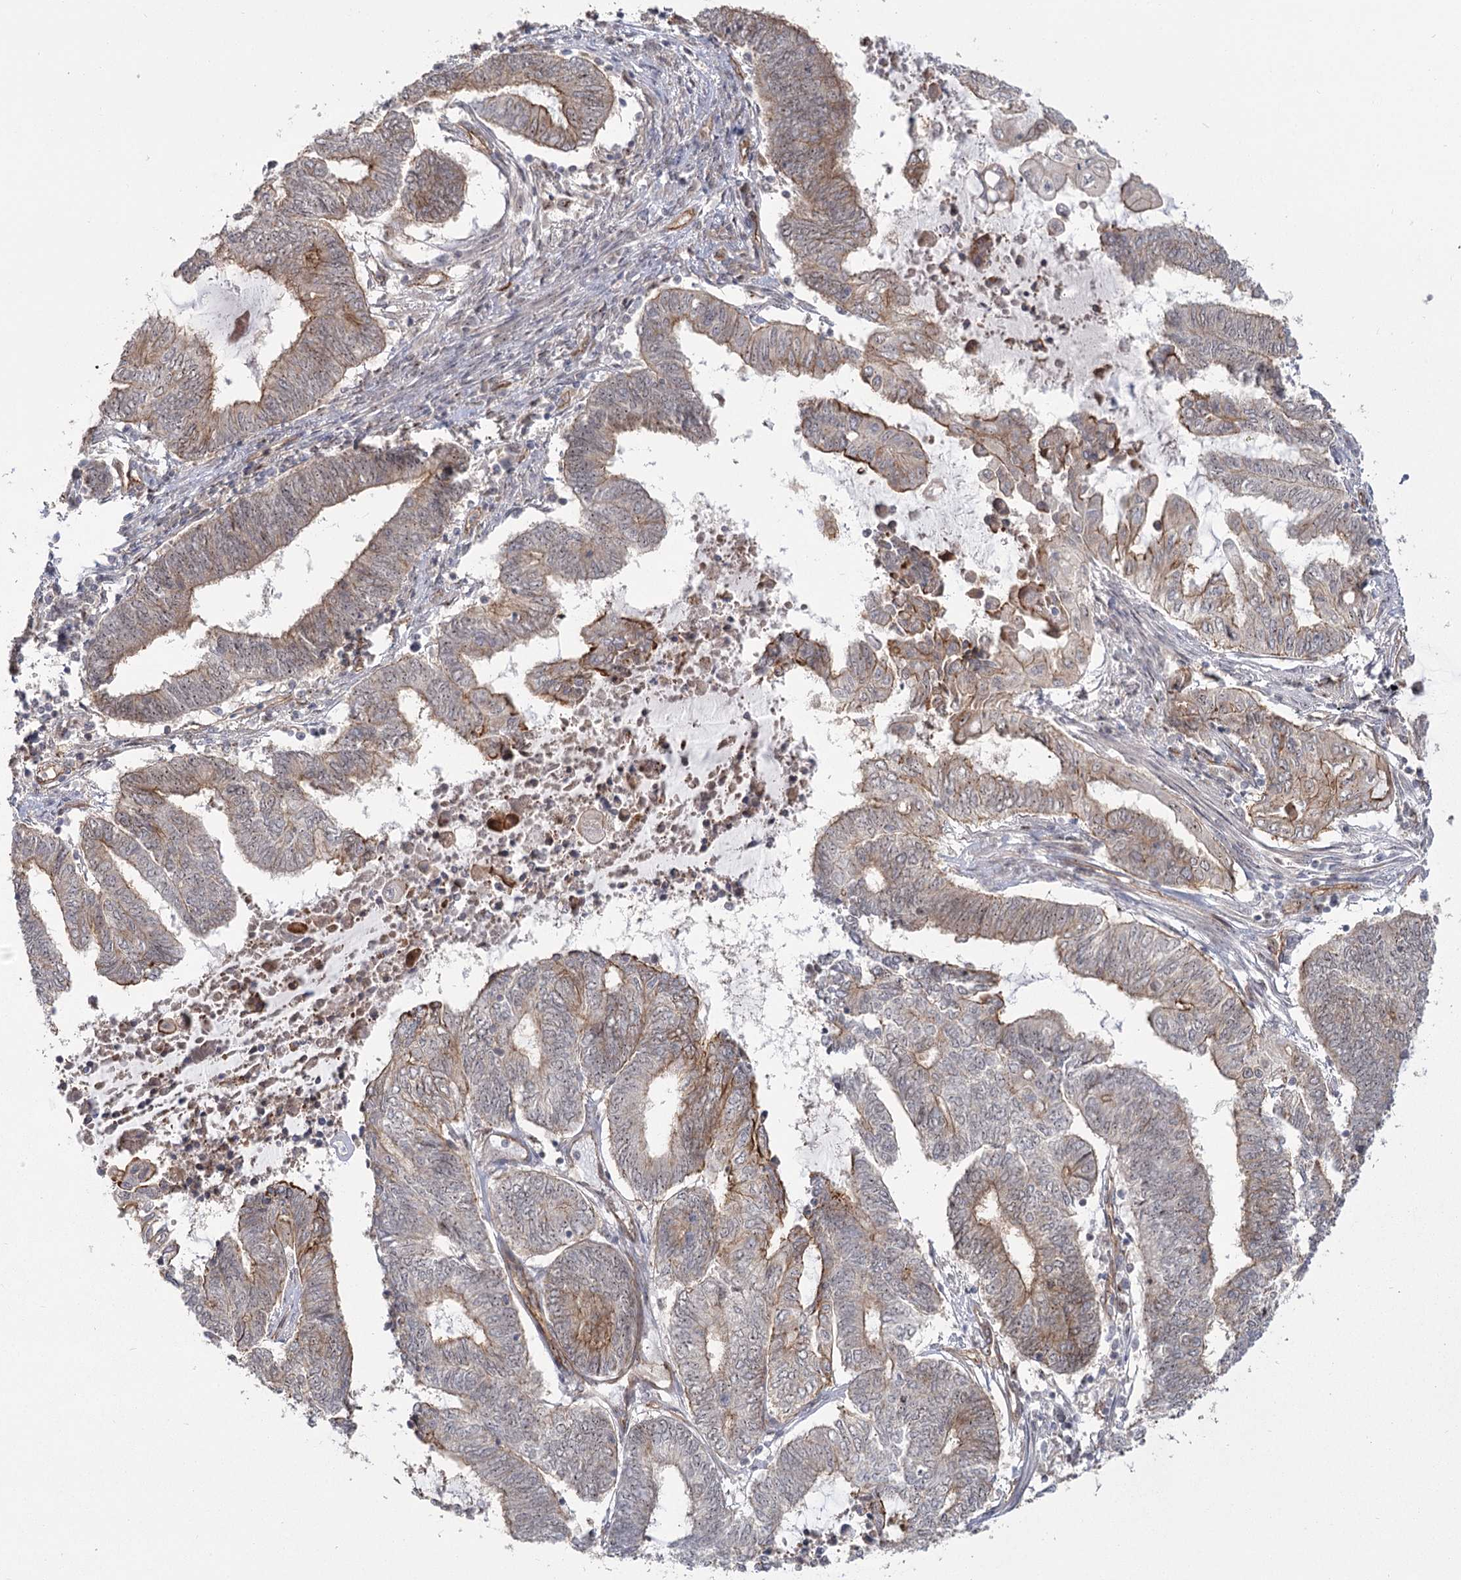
{"staining": {"intensity": "weak", "quantity": "<25%", "location": "cytoplasmic/membranous"}, "tissue": "endometrial cancer", "cell_type": "Tumor cells", "image_type": "cancer", "snomed": [{"axis": "morphology", "description": "Adenocarcinoma, NOS"}, {"axis": "topography", "description": "Uterus"}, {"axis": "topography", "description": "Endometrium"}], "caption": "High power microscopy micrograph of an immunohistochemistry image of adenocarcinoma (endometrial), revealing no significant positivity in tumor cells.", "gene": "RPP14", "patient": {"sex": "female", "age": 70}}